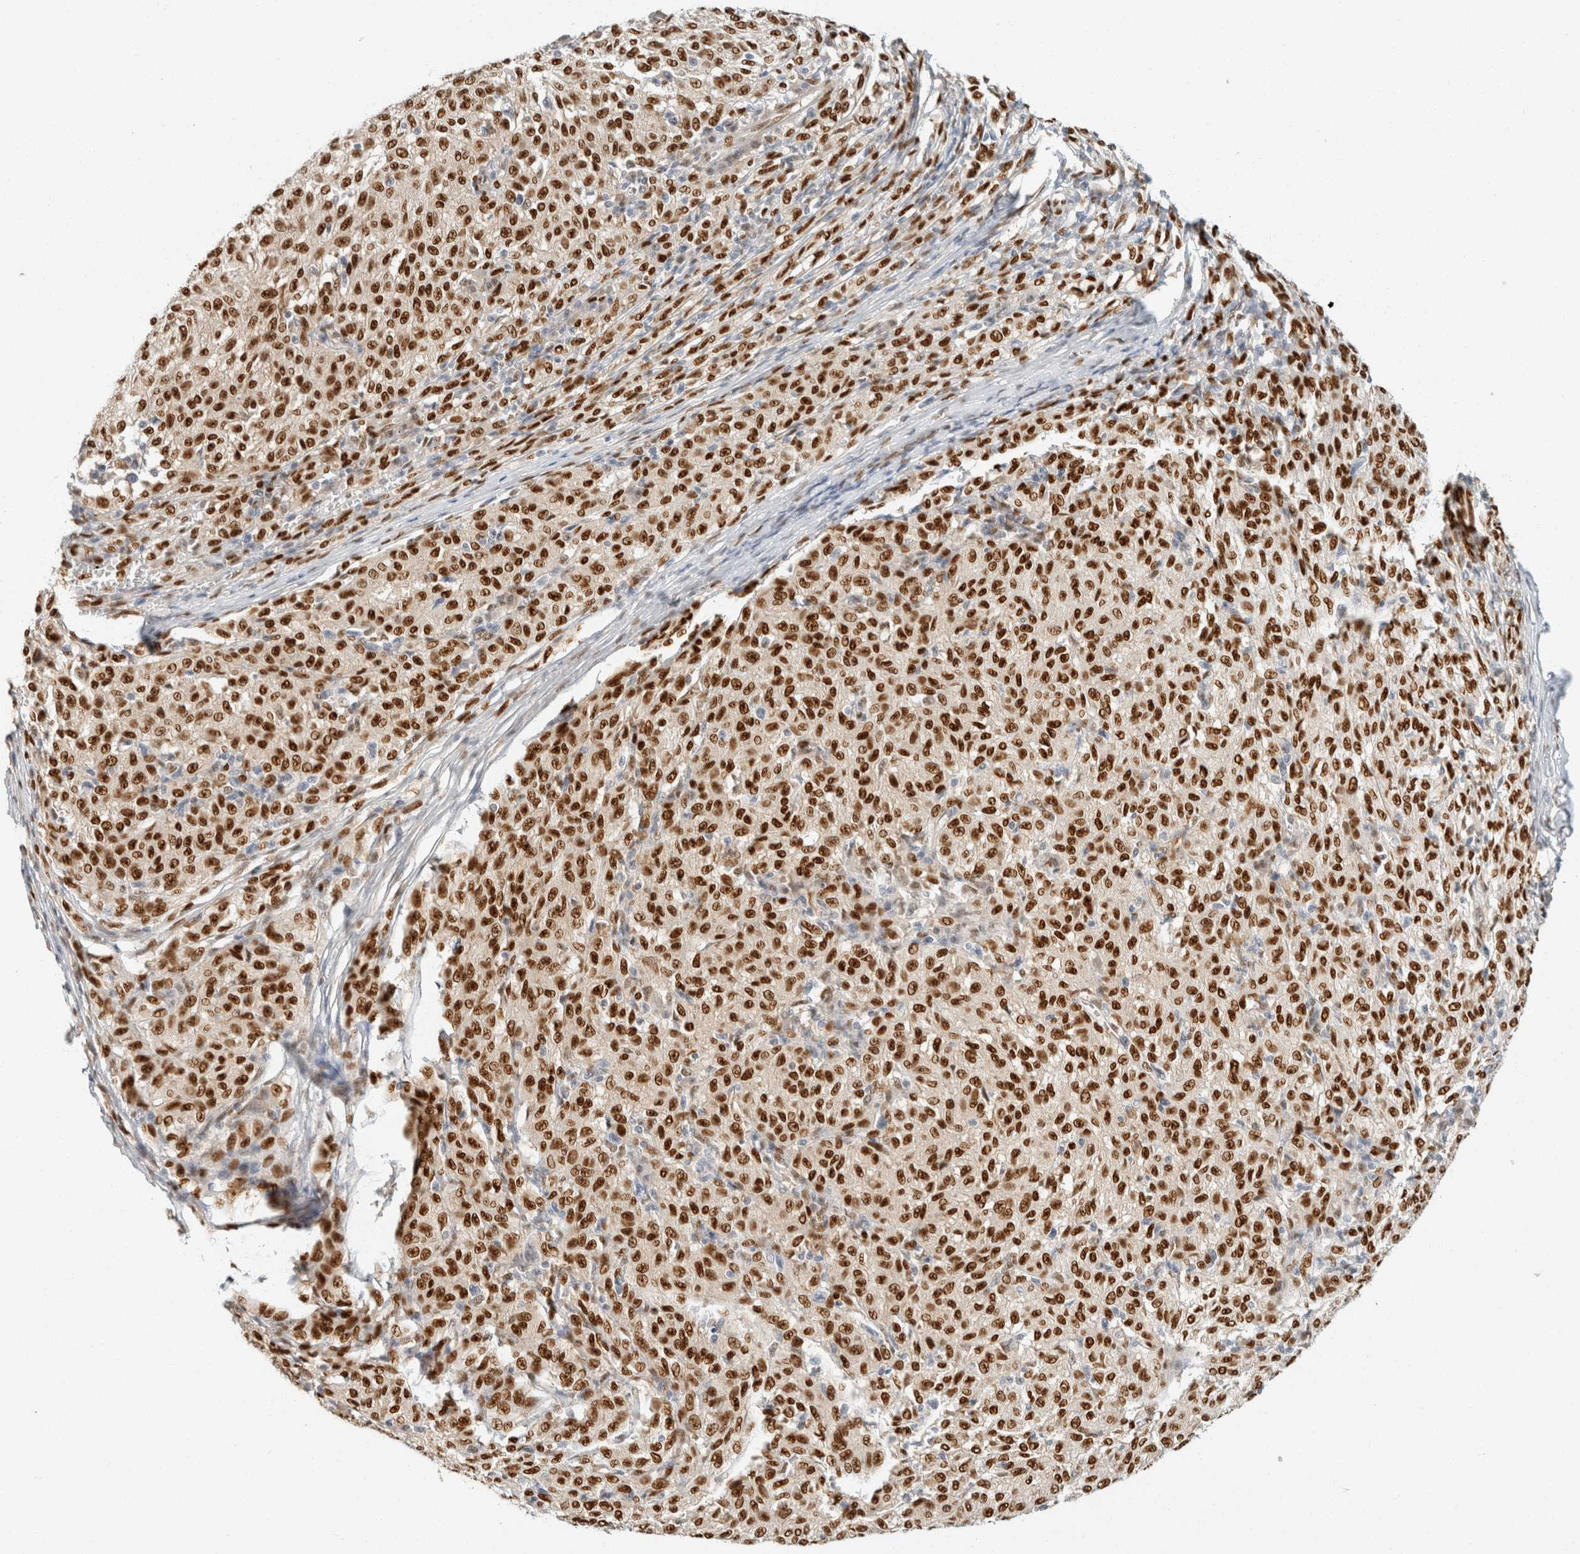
{"staining": {"intensity": "strong", "quantity": ">75%", "location": "nuclear"}, "tissue": "melanoma", "cell_type": "Tumor cells", "image_type": "cancer", "snomed": [{"axis": "morphology", "description": "Malignant melanoma, NOS"}, {"axis": "topography", "description": "Skin"}], "caption": "Melanoma tissue shows strong nuclear expression in approximately >75% of tumor cells, visualized by immunohistochemistry.", "gene": "ZNF768", "patient": {"sex": "female", "age": 72}}